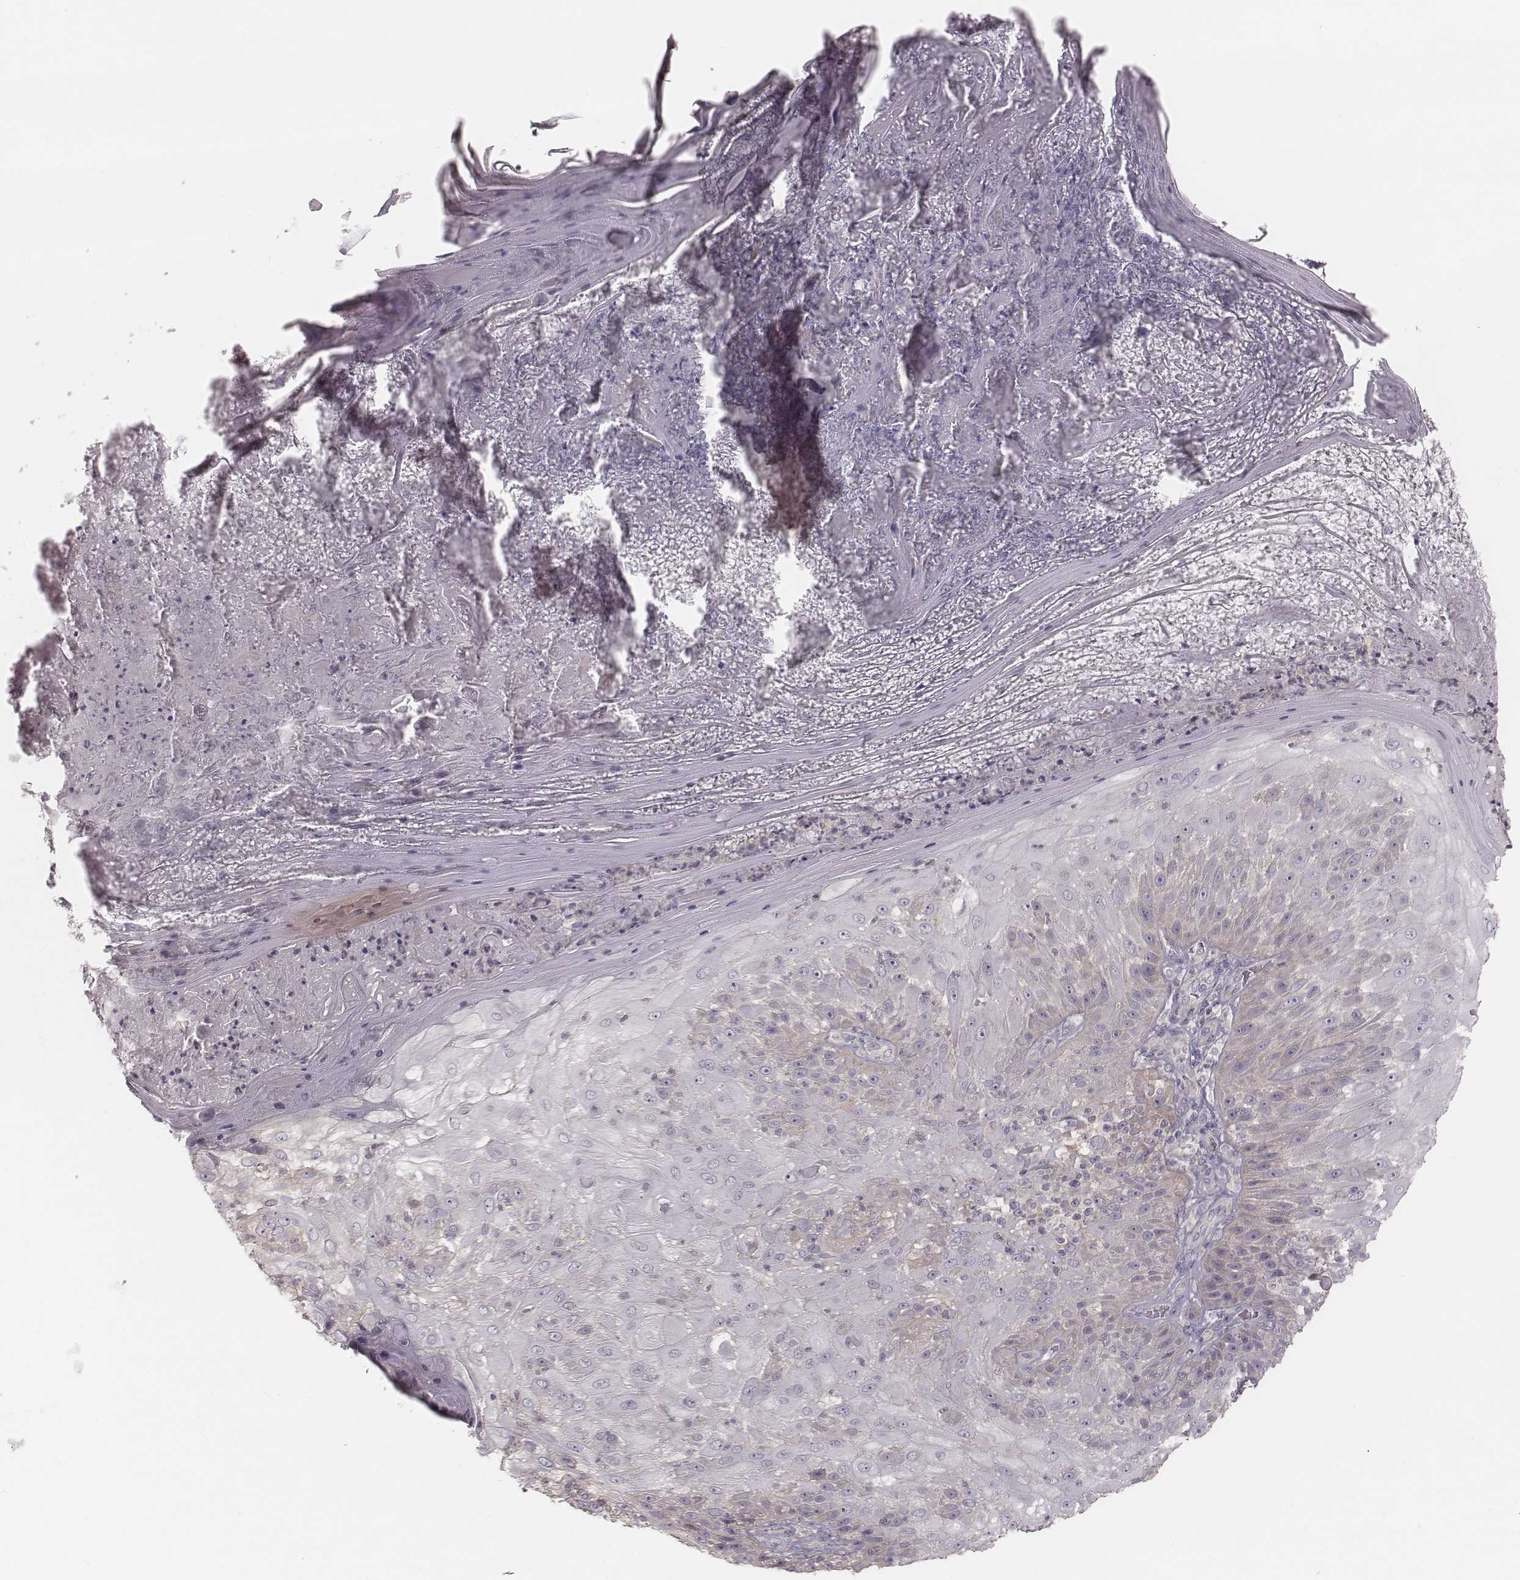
{"staining": {"intensity": "weak", "quantity": "<25%", "location": "cytoplasmic/membranous"}, "tissue": "skin cancer", "cell_type": "Tumor cells", "image_type": "cancer", "snomed": [{"axis": "morphology", "description": "Normal tissue, NOS"}, {"axis": "morphology", "description": "Squamous cell carcinoma, NOS"}, {"axis": "topography", "description": "Skin"}], "caption": "This is an IHC image of human skin cancer. There is no staining in tumor cells.", "gene": "TDRD5", "patient": {"sex": "female", "age": 83}}